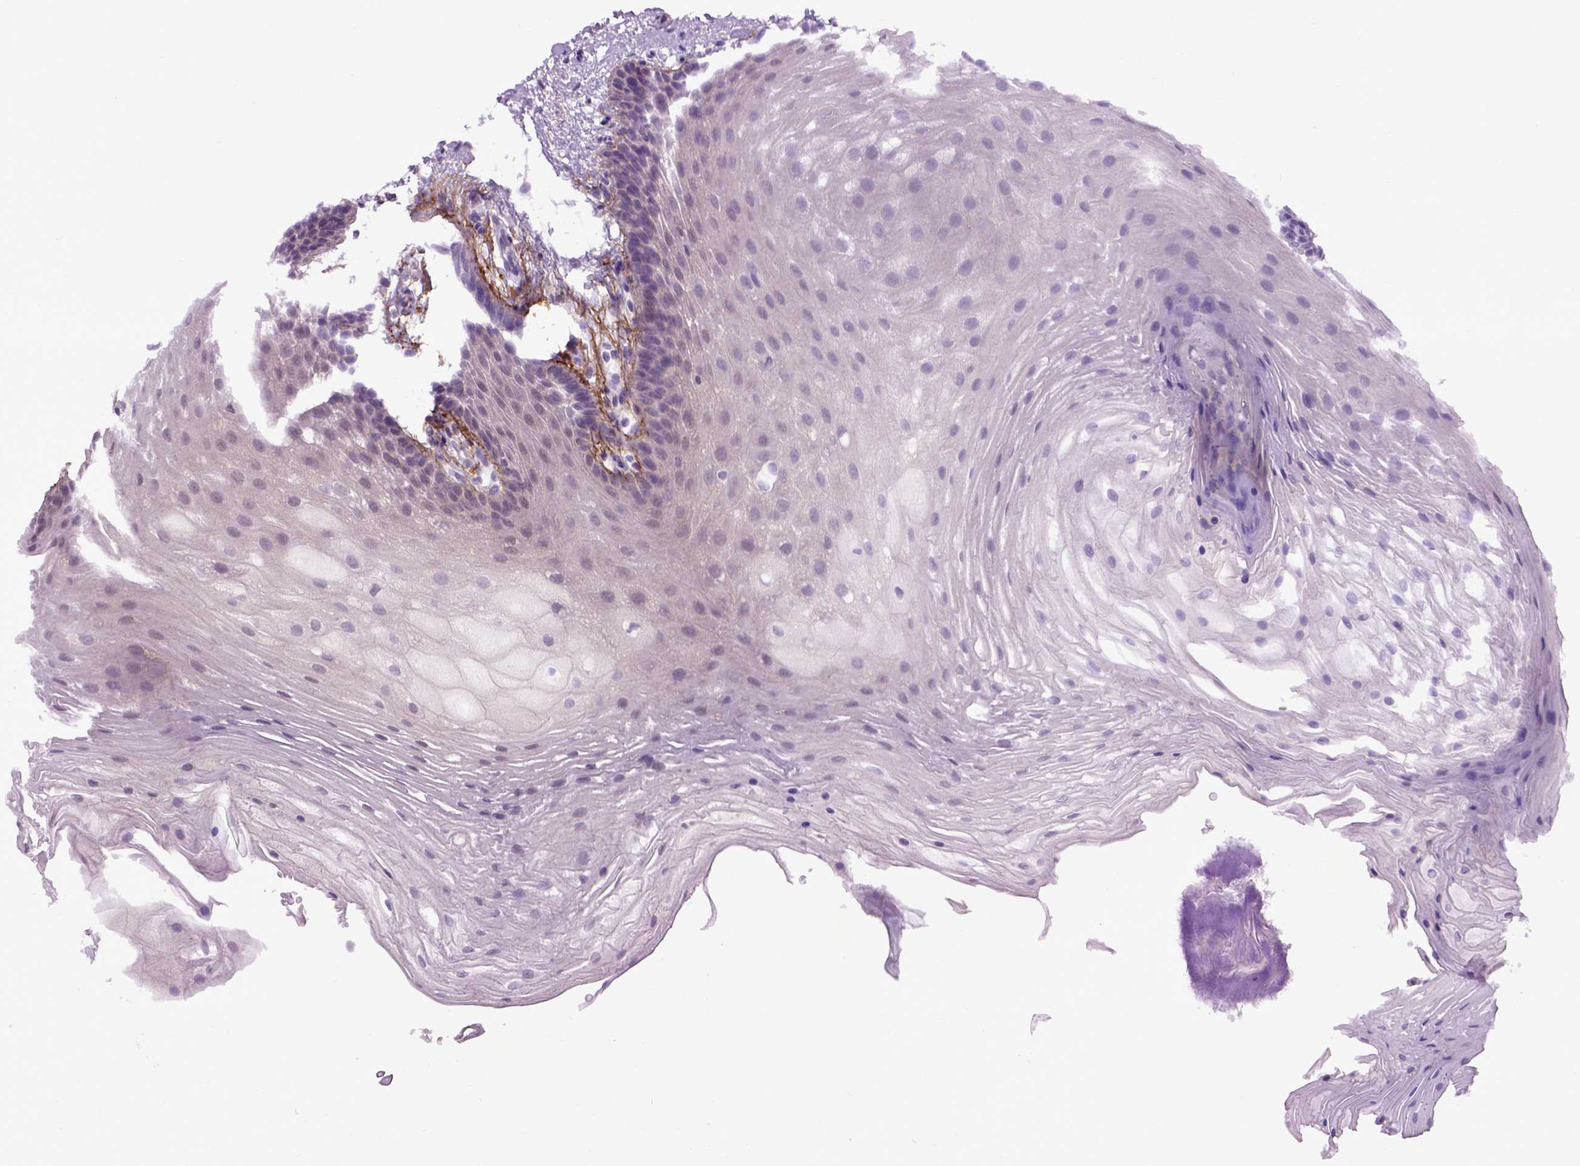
{"staining": {"intensity": "negative", "quantity": "none", "location": "none"}, "tissue": "oral mucosa", "cell_type": "Squamous epithelial cells", "image_type": "normal", "snomed": [{"axis": "morphology", "description": "Normal tissue, NOS"}, {"axis": "morphology", "description": "Squamous cell carcinoma, NOS"}, {"axis": "topography", "description": "Oral tissue"}, {"axis": "topography", "description": "Tounge, NOS"}, {"axis": "topography", "description": "Head-Neck"}], "caption": "Squamous epithelial cells are negative for protein expression in benign human oral mucosa. Nuclei are stained in blue.", "gene": "EMILIN3", "patient": {"sex": "male", "age": 62}}